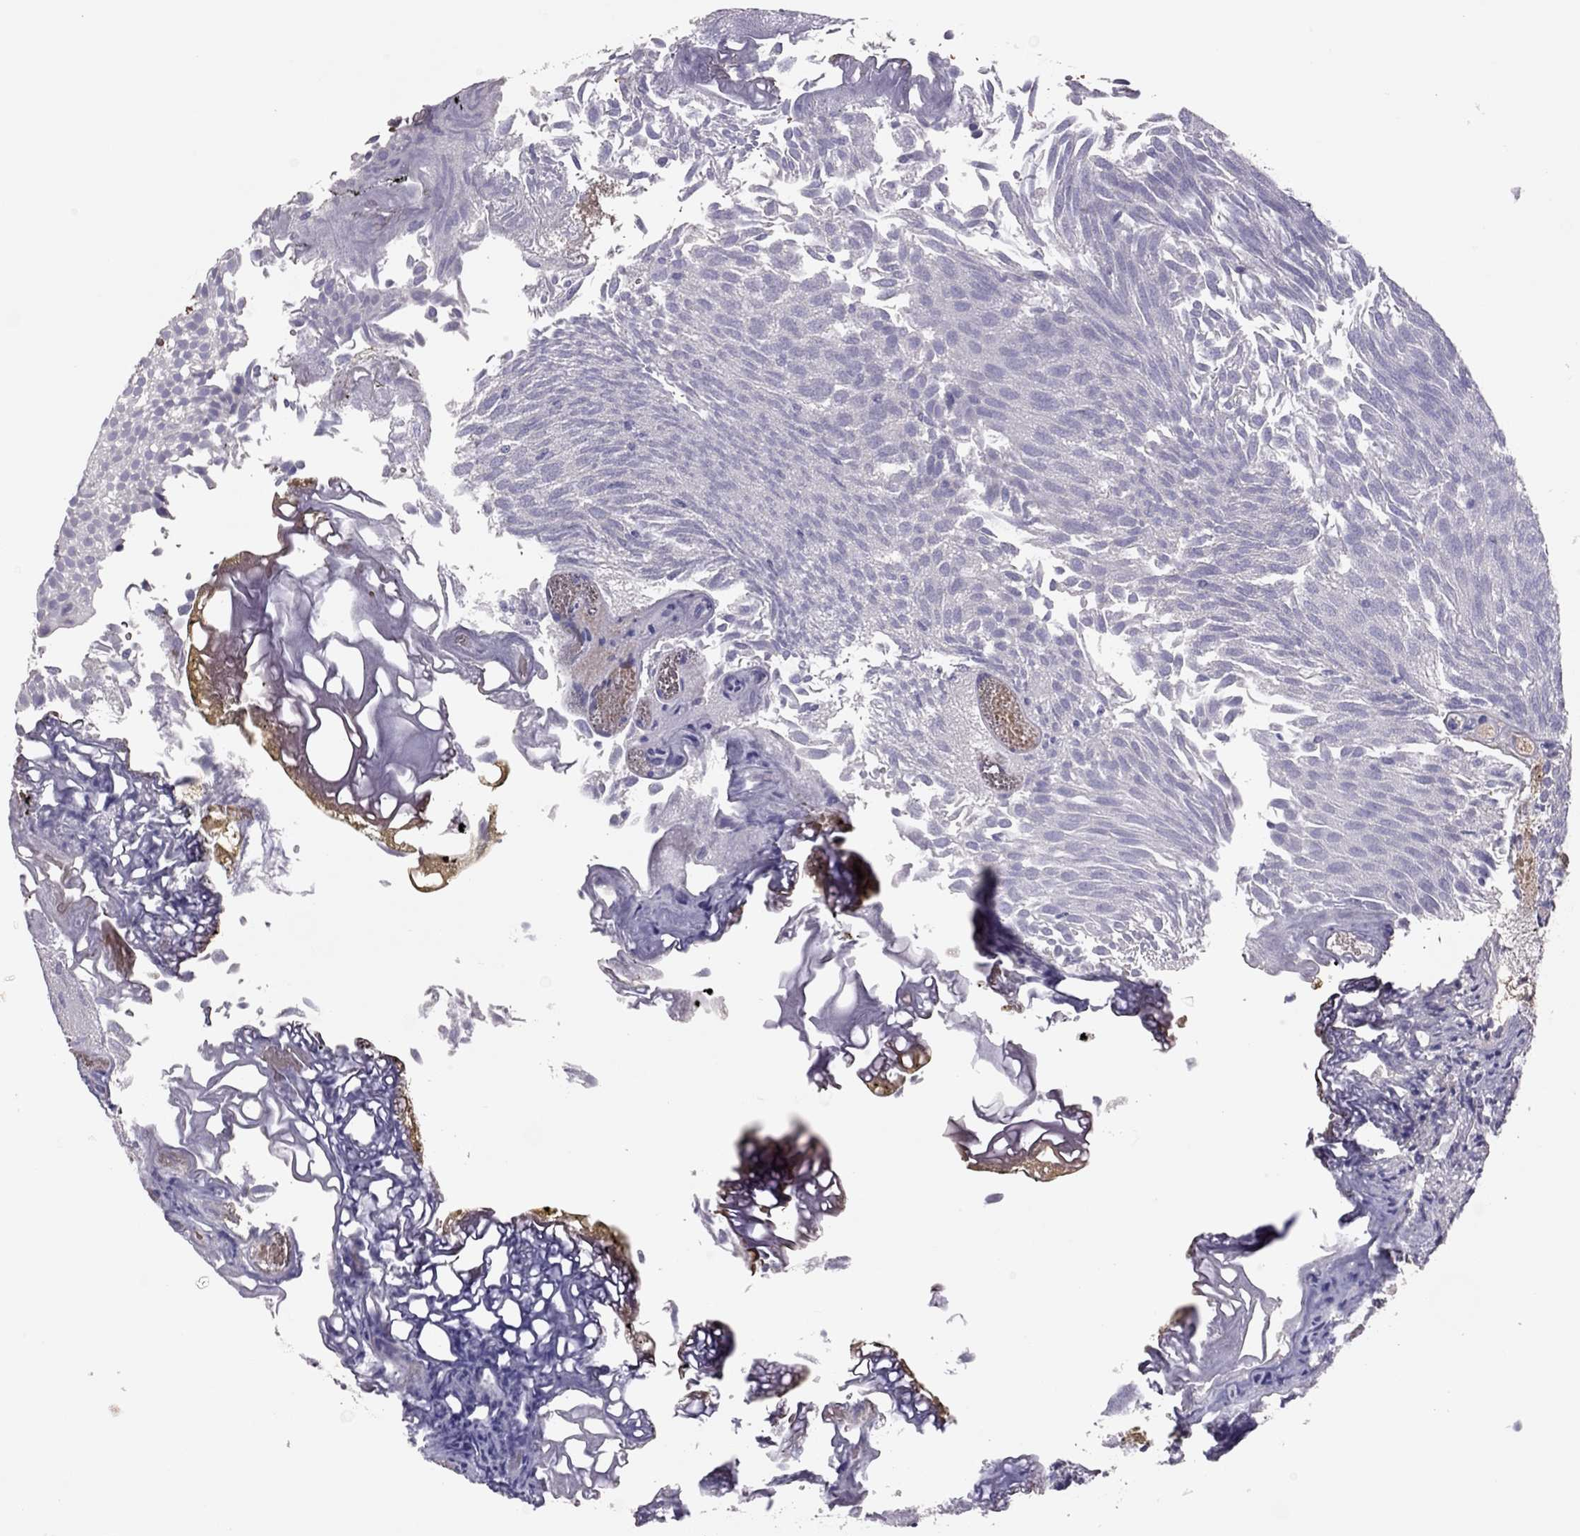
{"staining": {"intensity": "negative", "quantity": "none", "location": "none"}, "tissue": "urothelial cancer", "cell_type": "Tumor cells", "image_type": "cancer", "snomed": [{"axis": "morphology", "description": "Urothelial carcinoma, Low grade"}, {"axis": "topography", "description": "Urinary bladder"}], "caption": "Immunohistochemical staining of human urothelial cancer exhibits no significant positivity in tumor cells.", "gene": "RHD", "patient": {"sex": "male", "age": 52}}